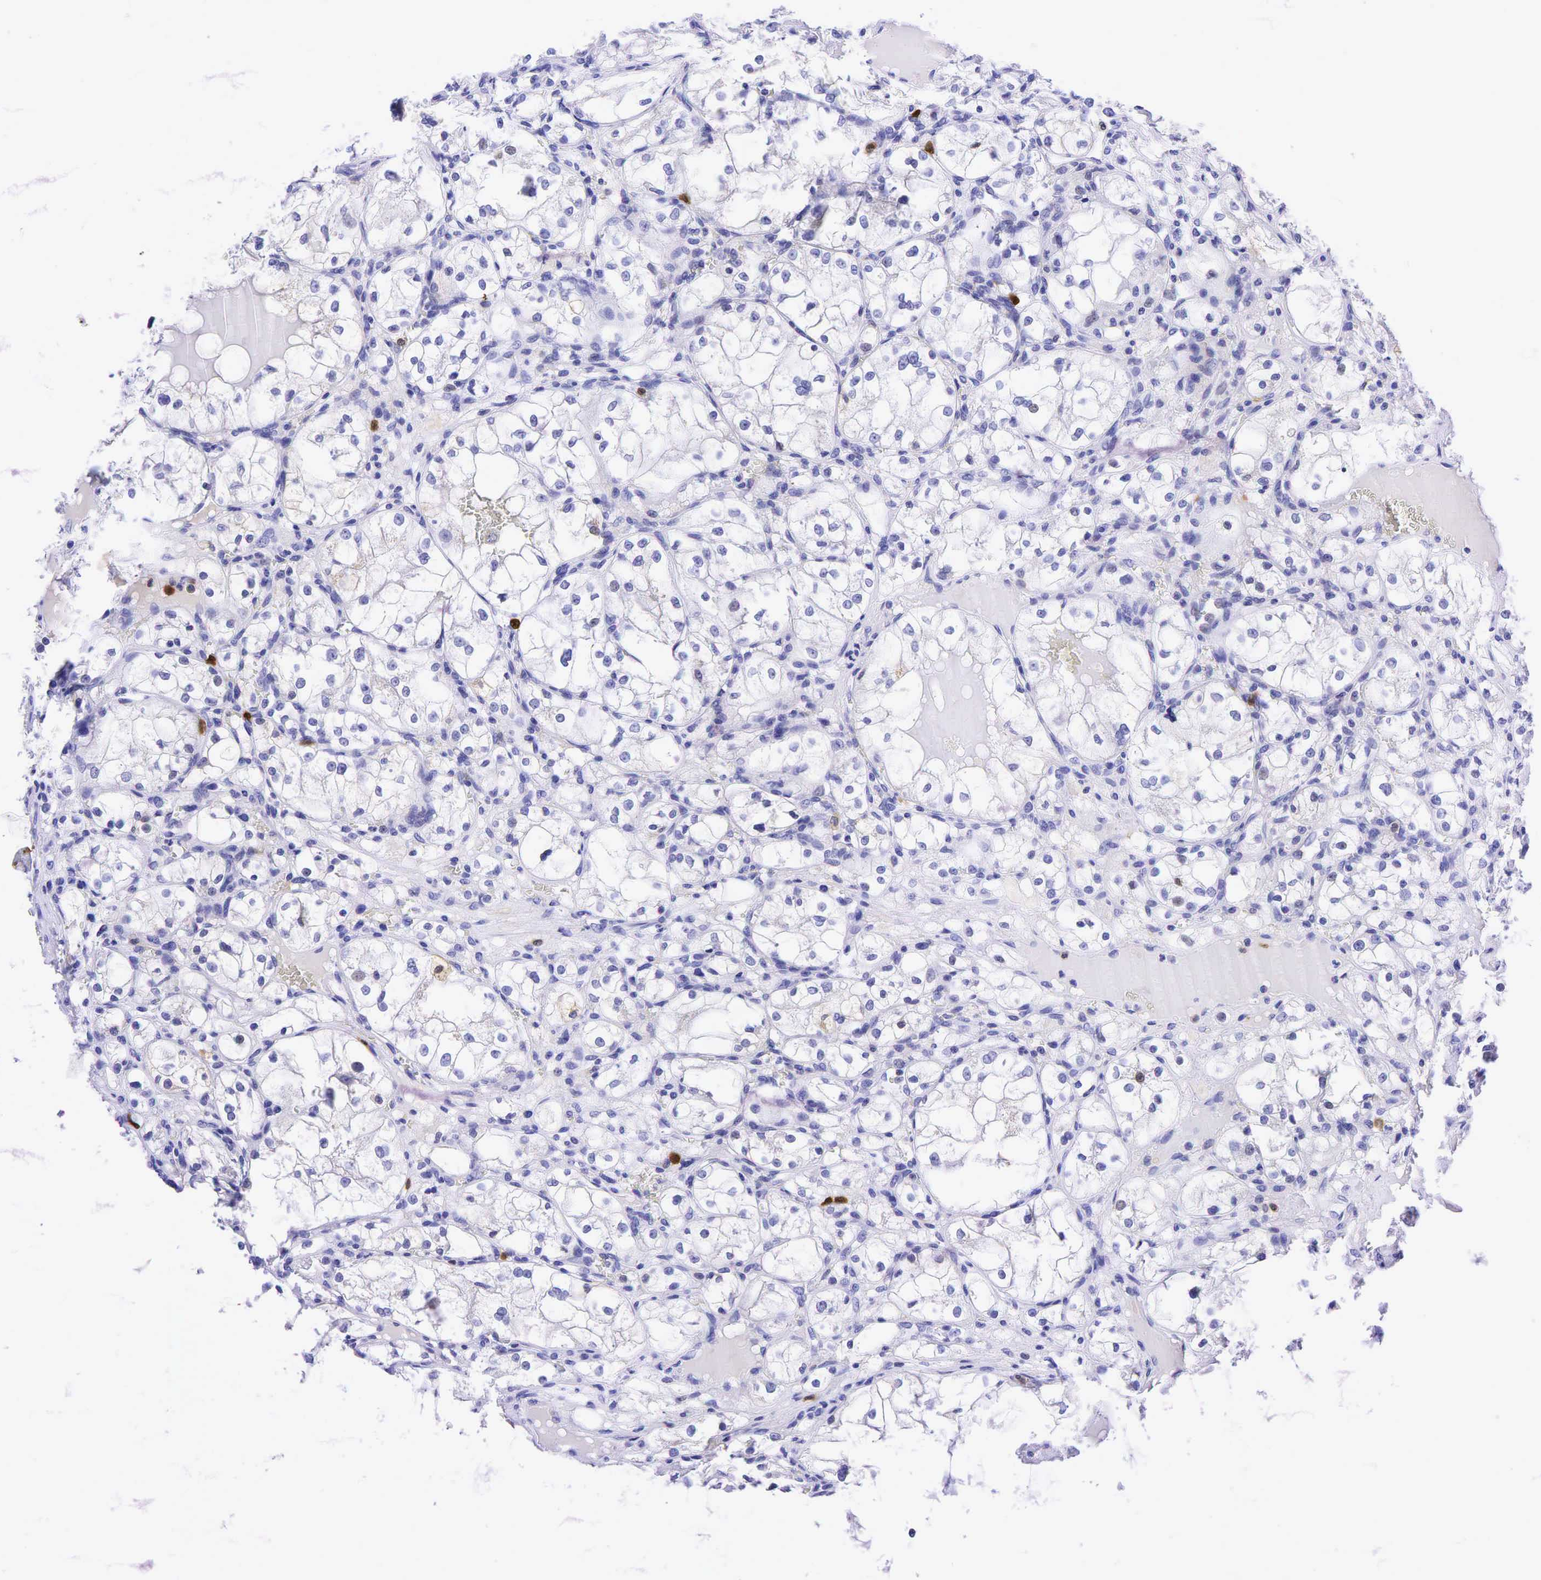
{"staining": {"intensity": "negative", "quantity": "none", "location": "none"}, "tissue": "renal cancer", "cell_type": "Tumor cells", "image_type": "cancer", "snomed": [{"axis": "morphology", "description": "Adenocarcinoma, NOS"}, {"axis": "topography", "description": "Kidney"}], "caption": "Micrograph shows no significant protein staining in tumor cells of renal cancer.", "gene": "TNFRSF8", "patient": {"sex": "male", "age": 61}}